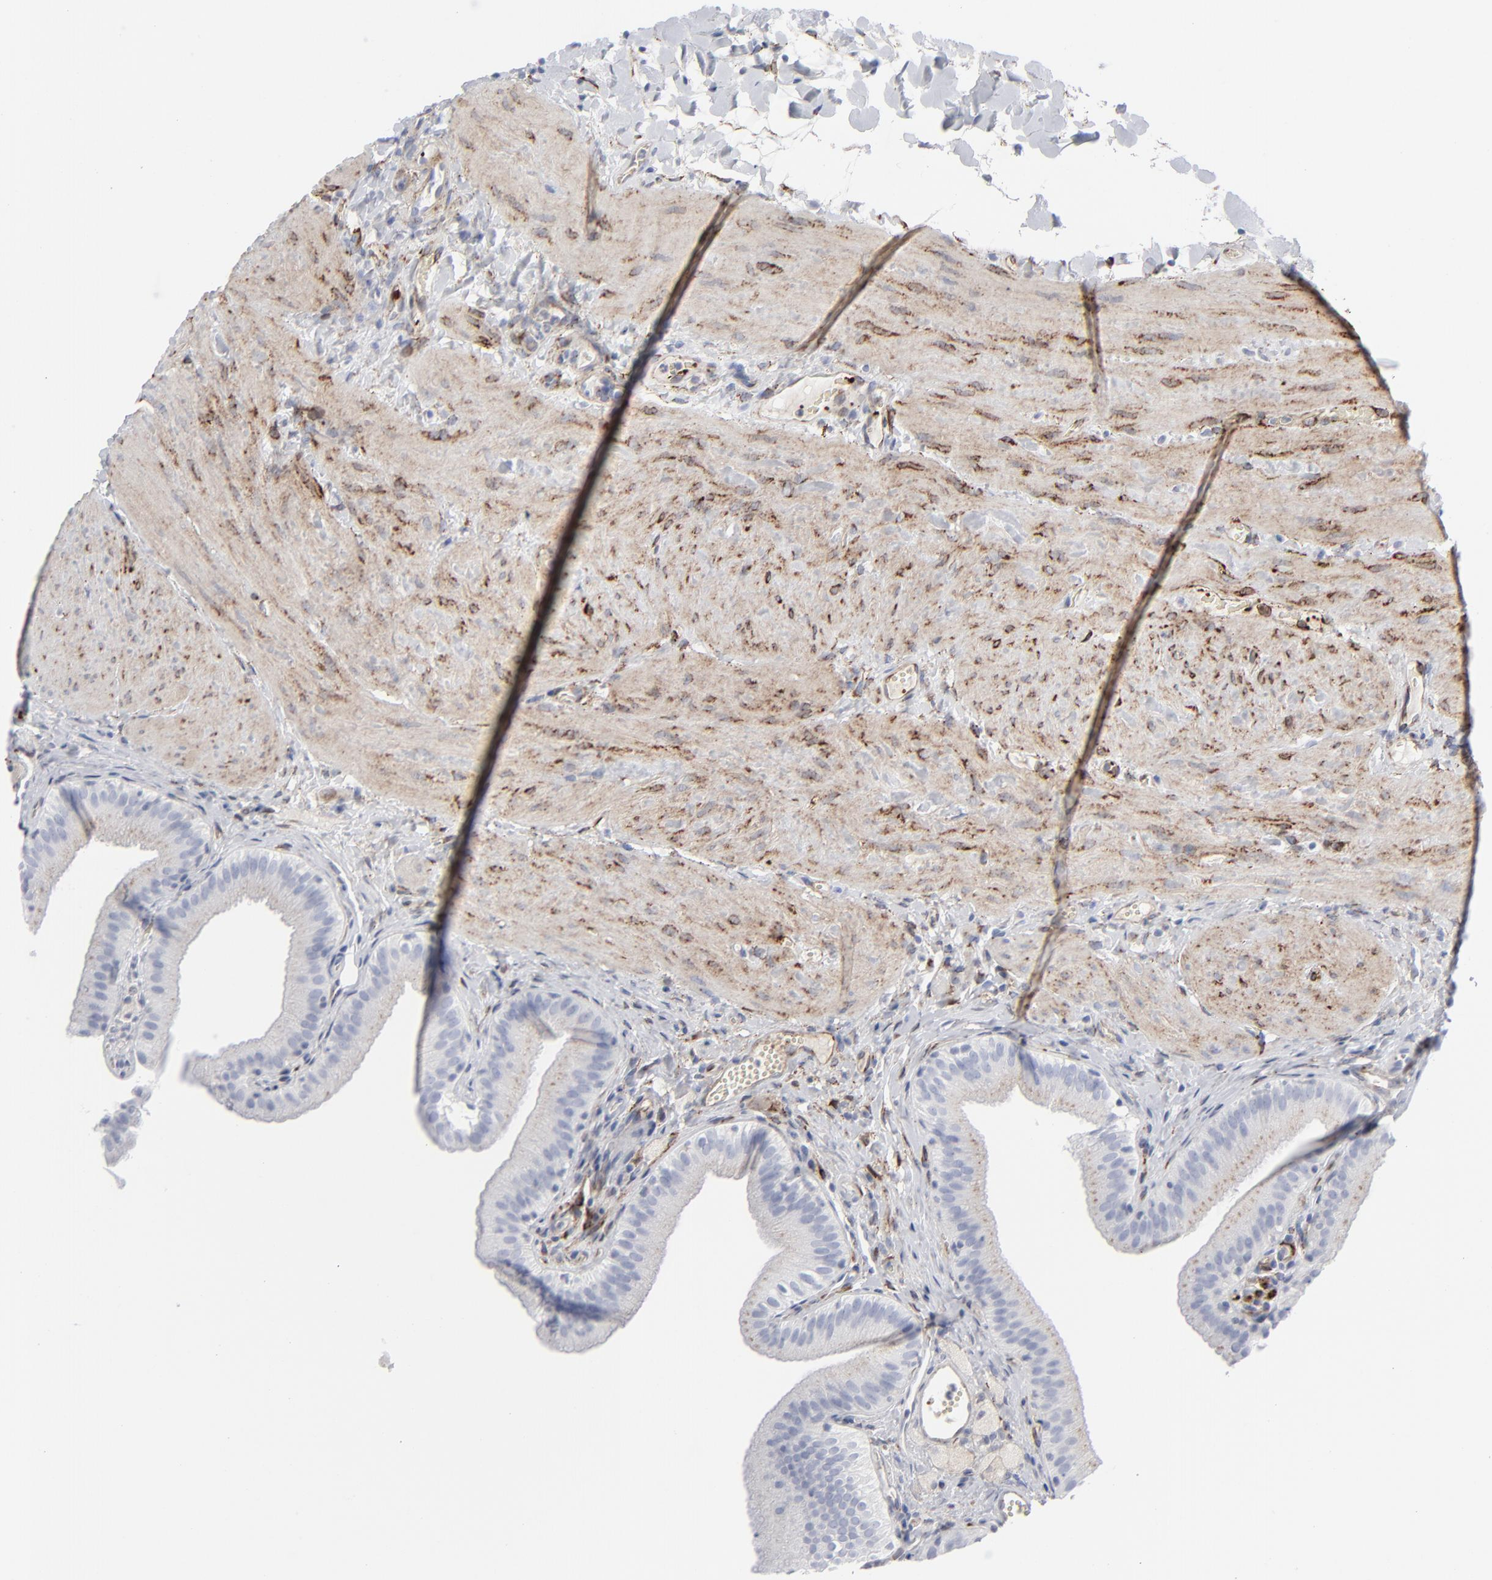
{"staining": {"intensity": "negative", "quantity": "none", "location": "none"}, "tissue": "gallbladder", "cell_type": "Glandular cells", "image_type": "normal", "snomed": [{"axis": "morphology", "description": "Normal tissue, NOS"}, {"axis": "topography", "description": "Gallbladder"}], "caption": "Immunohistochemistry of unremarkable human gallbladder reveals no expression in glandular cells.", "gene": "SPARC", "patient": {"sex": "female", "age": 24}}